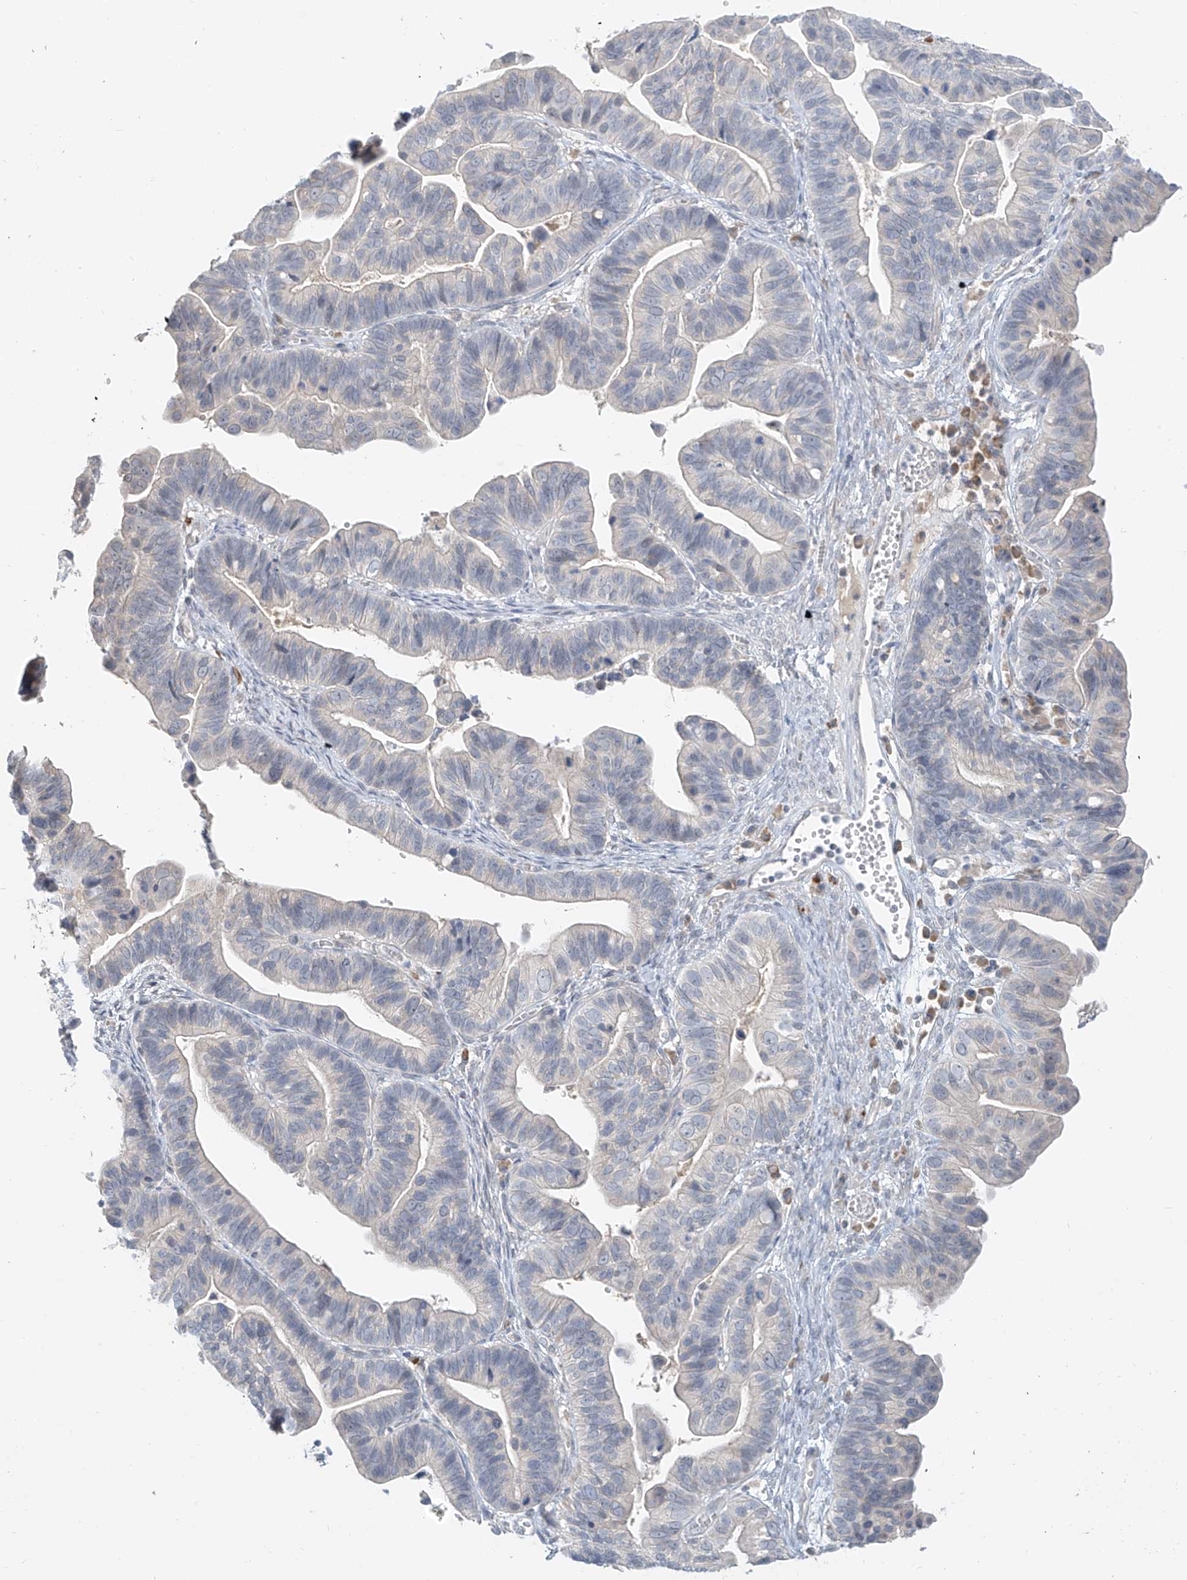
{"staining": {"intensity": "negative", "quantity": "none", "location": "none"}, "tissue": "ovarian cancer", "cell_type": "Tumor cells", "image_type": "cancer", "snomed": [{"axis": "morphology", "description": "Cystadenocarcinoma, serous, NOS"}, {"axis": "topography", "description": "Ovary"}], "caption": "IHC micrograph of neoplastic tissue: ovarian cancer (serous cystadenocarcinoma) stained with DAB (3,3'-diaminobenzidine) exhibits no significant protein expression in tumor cells.", "gene": "C2orf42", "patient": {"sex": "female", "age": 56}}